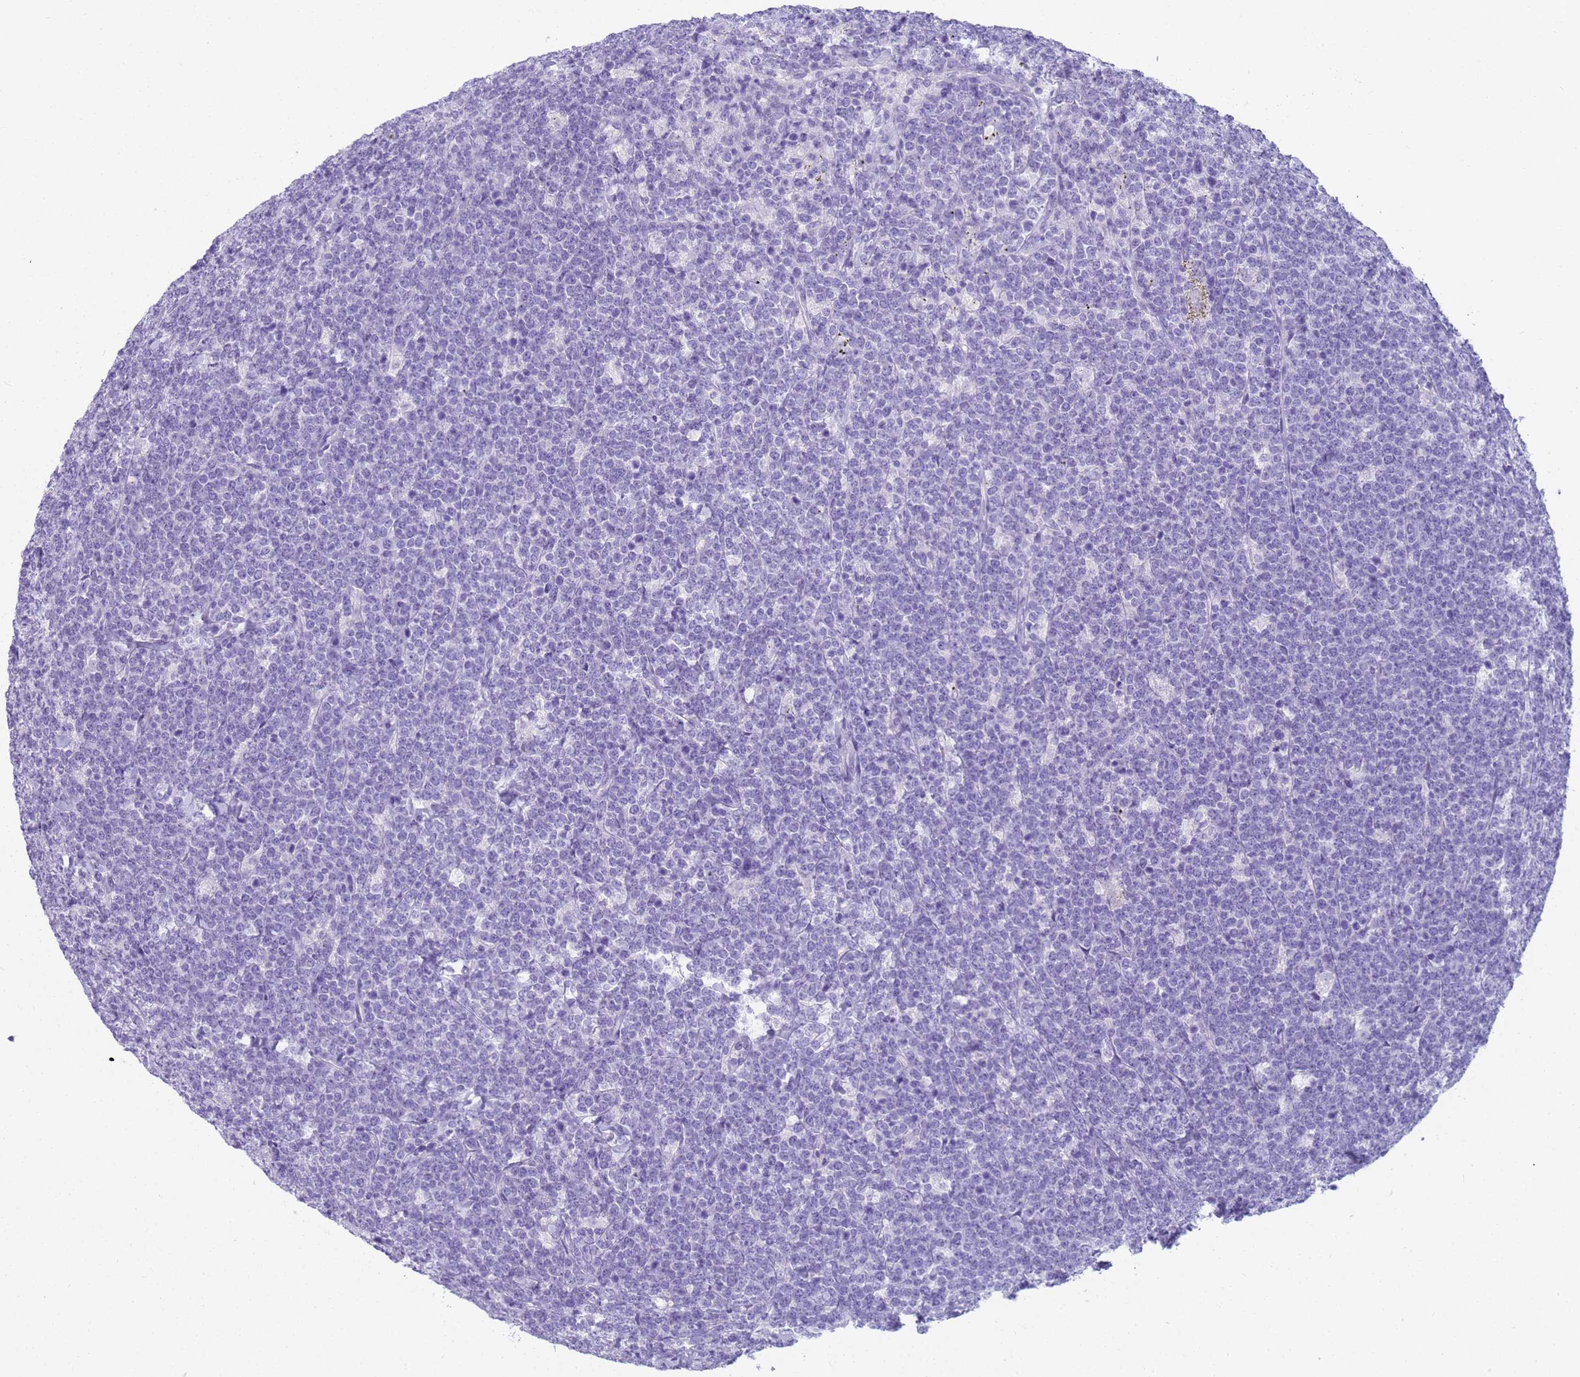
{"staining": {"intensity": "negative", "quantity": "none", "location": "none"}, "tissue": "lymphoma", "cell_type": "Tumor cells", "image_type": "cancer", "snomed": [{"axis": "morphology", "description": "Malignant lymphoma, non-Hodgkin's type, High grade"}, {"axis": "topography", "description": "Small intestine"}], "caption": "This is a photomicrograph of immunohistochemistry staining of lymphoma, which shows no staining in tumor cells. The staining was performed using DAB to visualize the protein expression in brown, while the nuclei were stained in blue with hematoxylin (Magnification: 20x).", "gene": "RNASE2", "patient": {"sex": "male", "age": 8}}